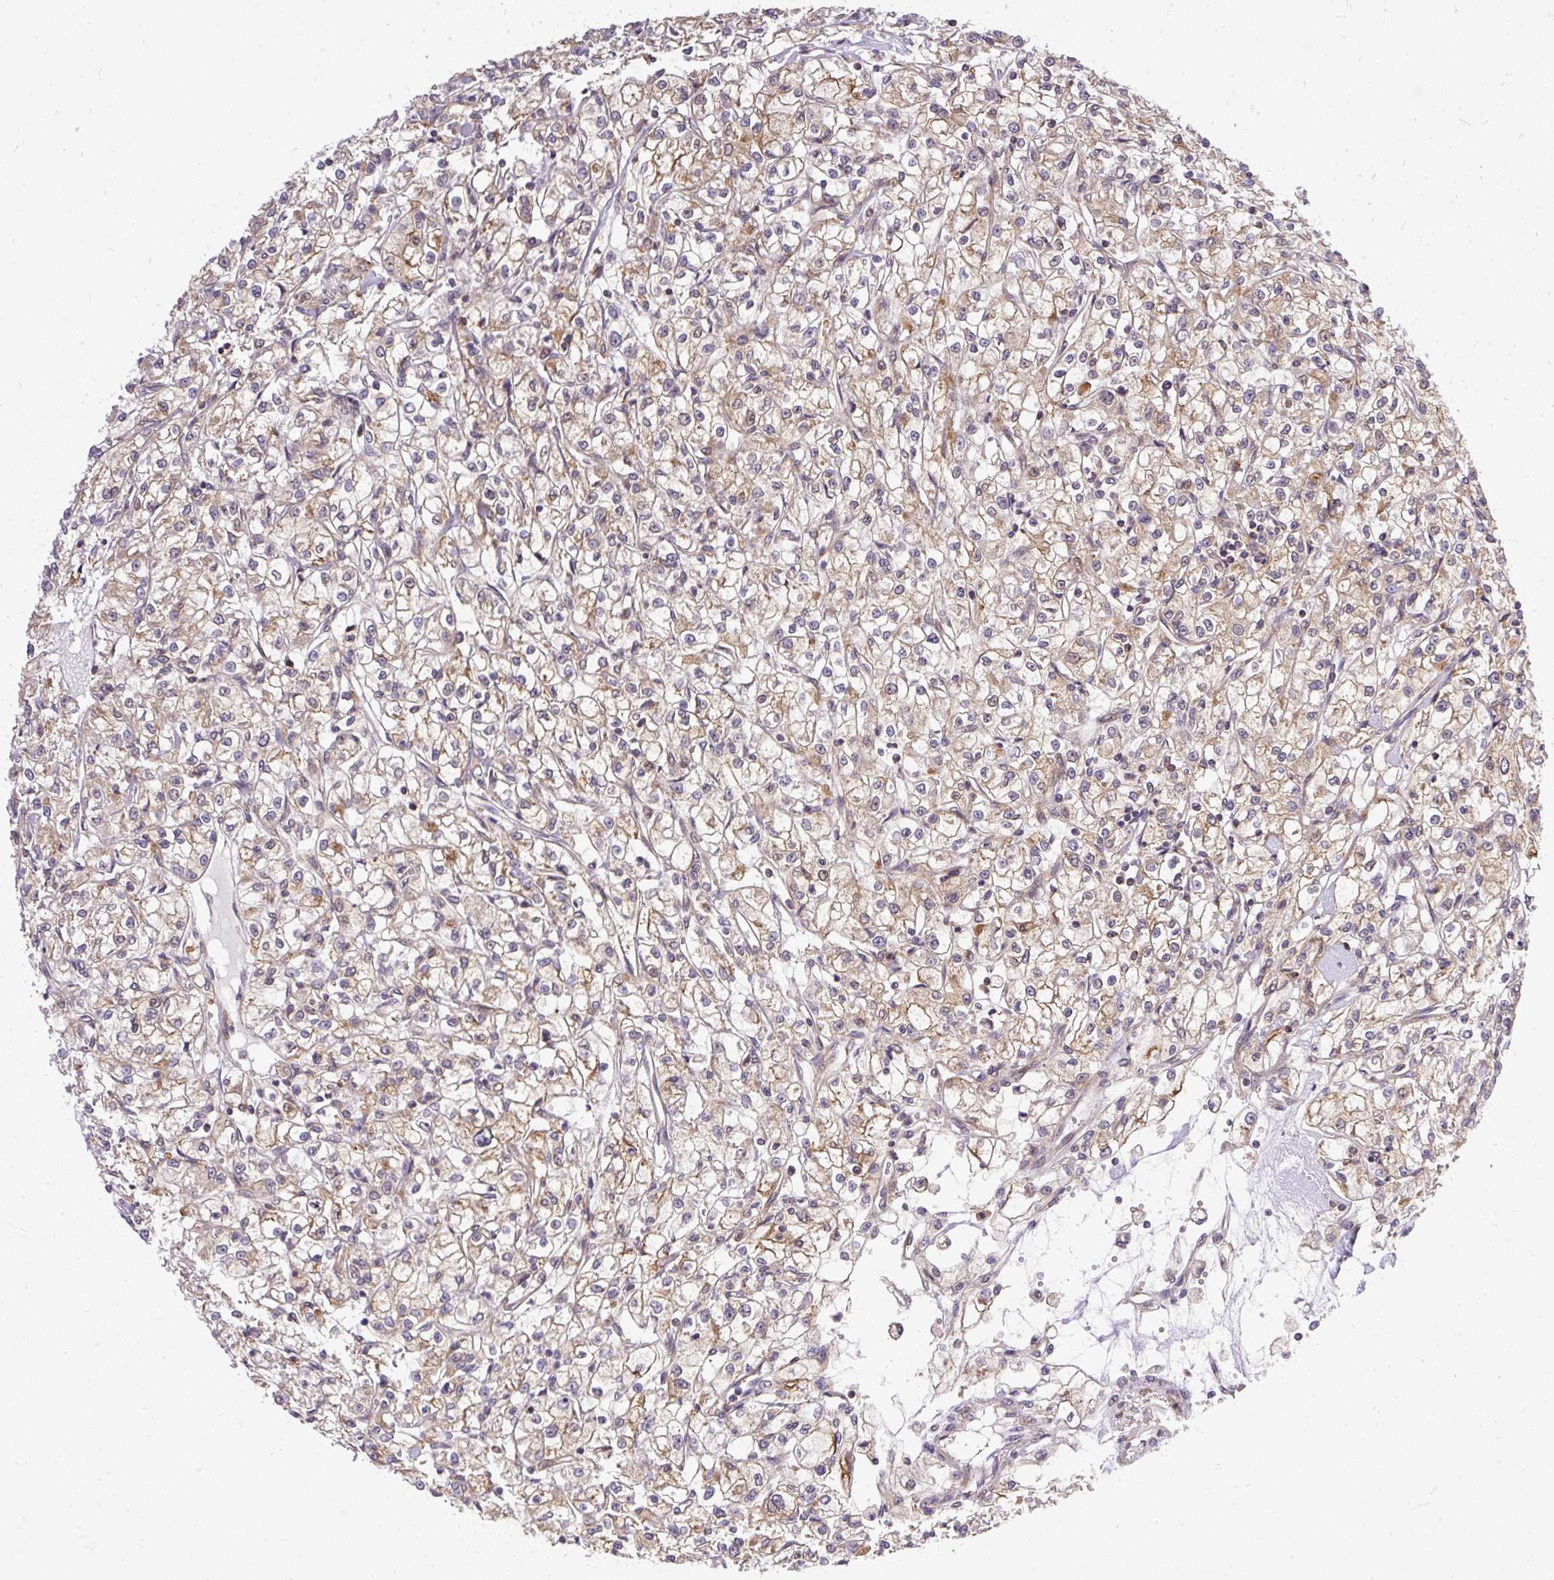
{"staining": {"intensity": "weak", "quantity": "25%-75%", "location": "cytoplasmic/membranous"}, "tissue": "renal cancer", "cell_type": "Tumor cells", "image_type": "cancer", "snomed": [{"axis": "morphology", "description": "Adenocarcinoma, NOS"}, {"axis": "topography", "description": "Kidney"}], "caption": "Brown immunohistochemical staining in renal cancer shows weak cytoplasmic/membranous expression in approximately 25%-75% of tumor cells.", "gene": "TRIM17", "patient": {"sex": "female", "age": 59}}